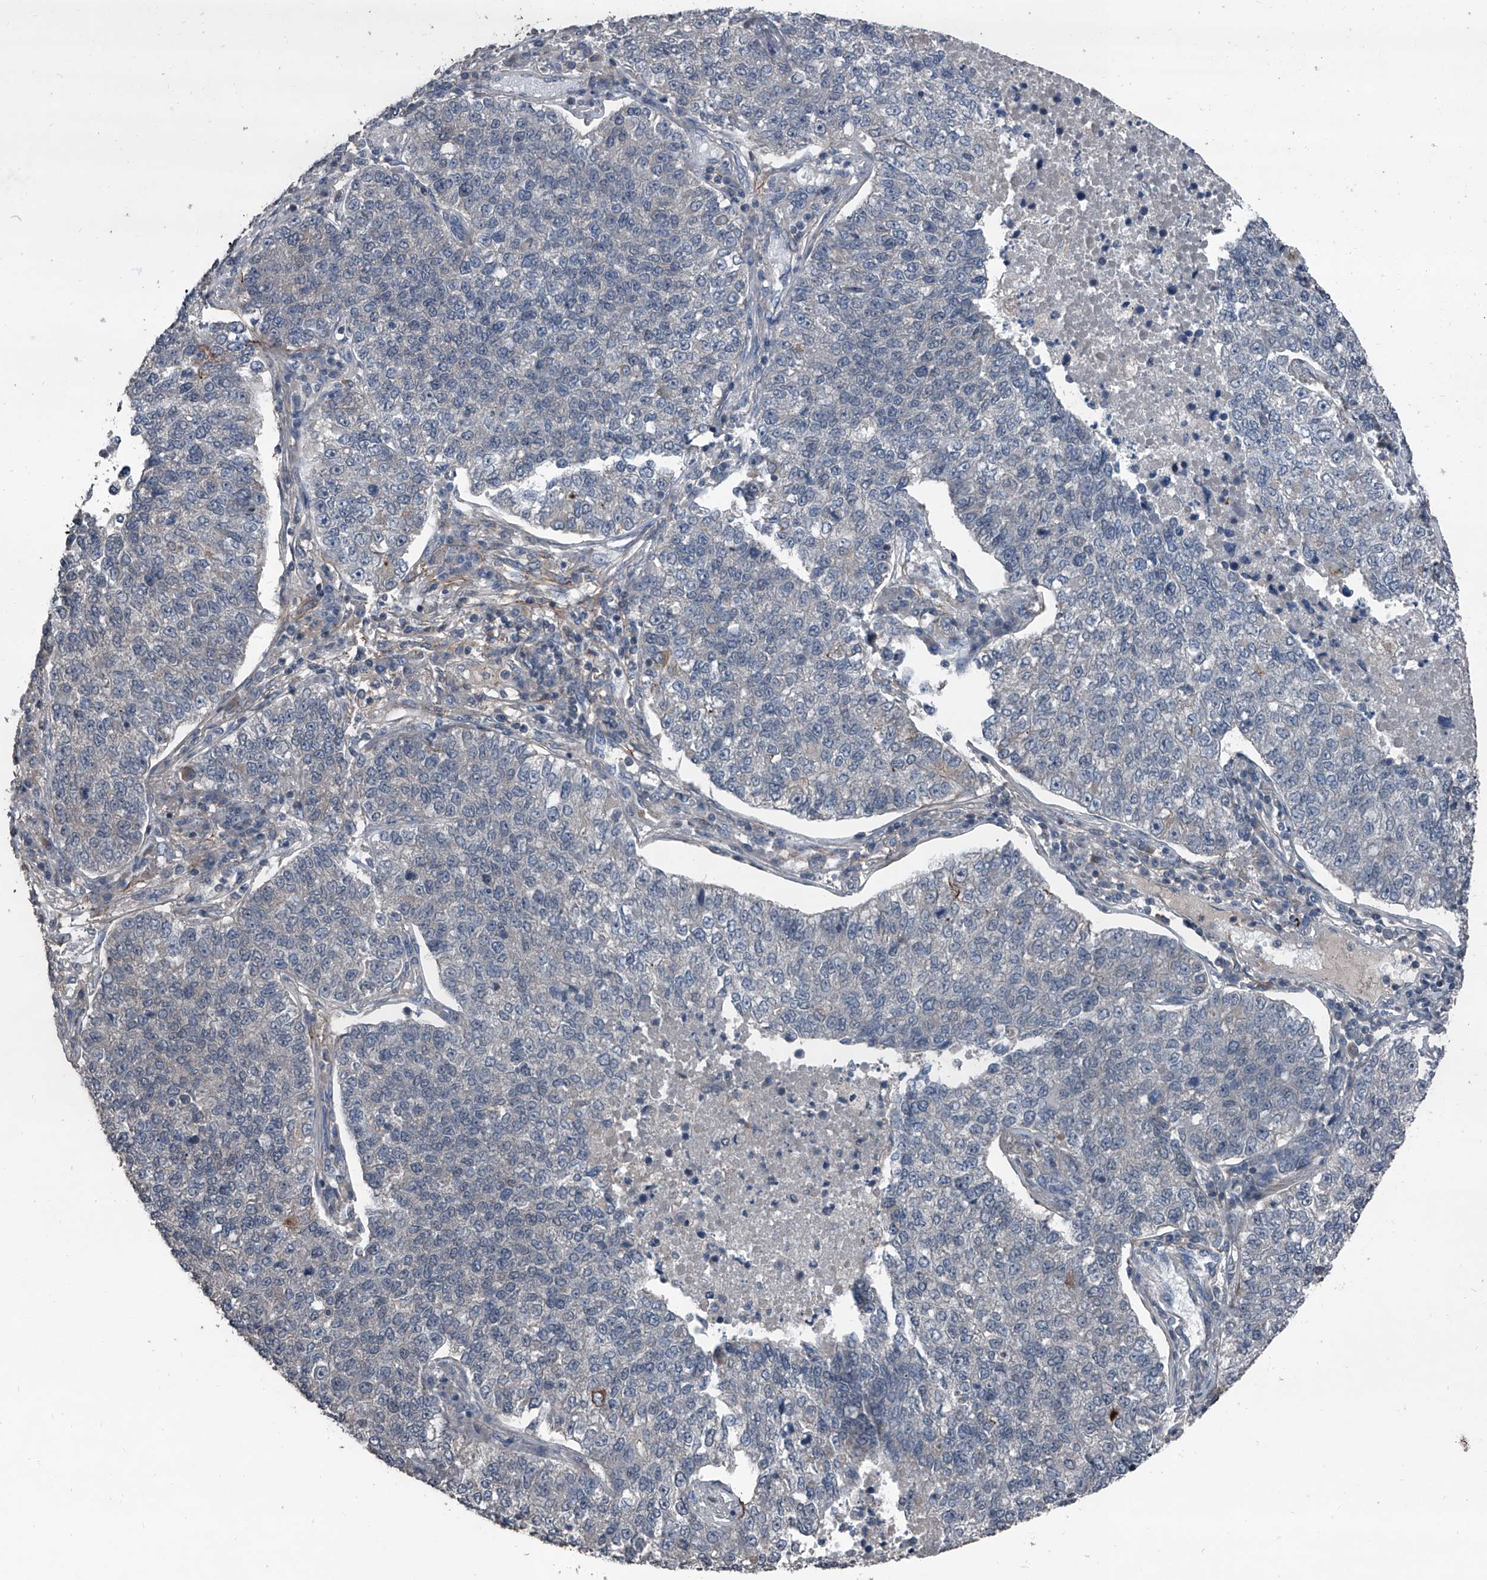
{"staining": {"intensity": "negative", "quantity": "none", "location": "none"}, "tissue": "lung cancer", "cell_type": "Tumor cells", "image_type": "cancer", "snomed": [{"axis": "morphology", "description": "Adenocarcinoma, NOS"}, {"axis": "topography", "description": "Lung"}], "caption": "Immunohistochemistry of human lung cancer displays no staining in tumor cells.", "gene": "OARD1", "patient": {"sex": "male", "age": 49}}